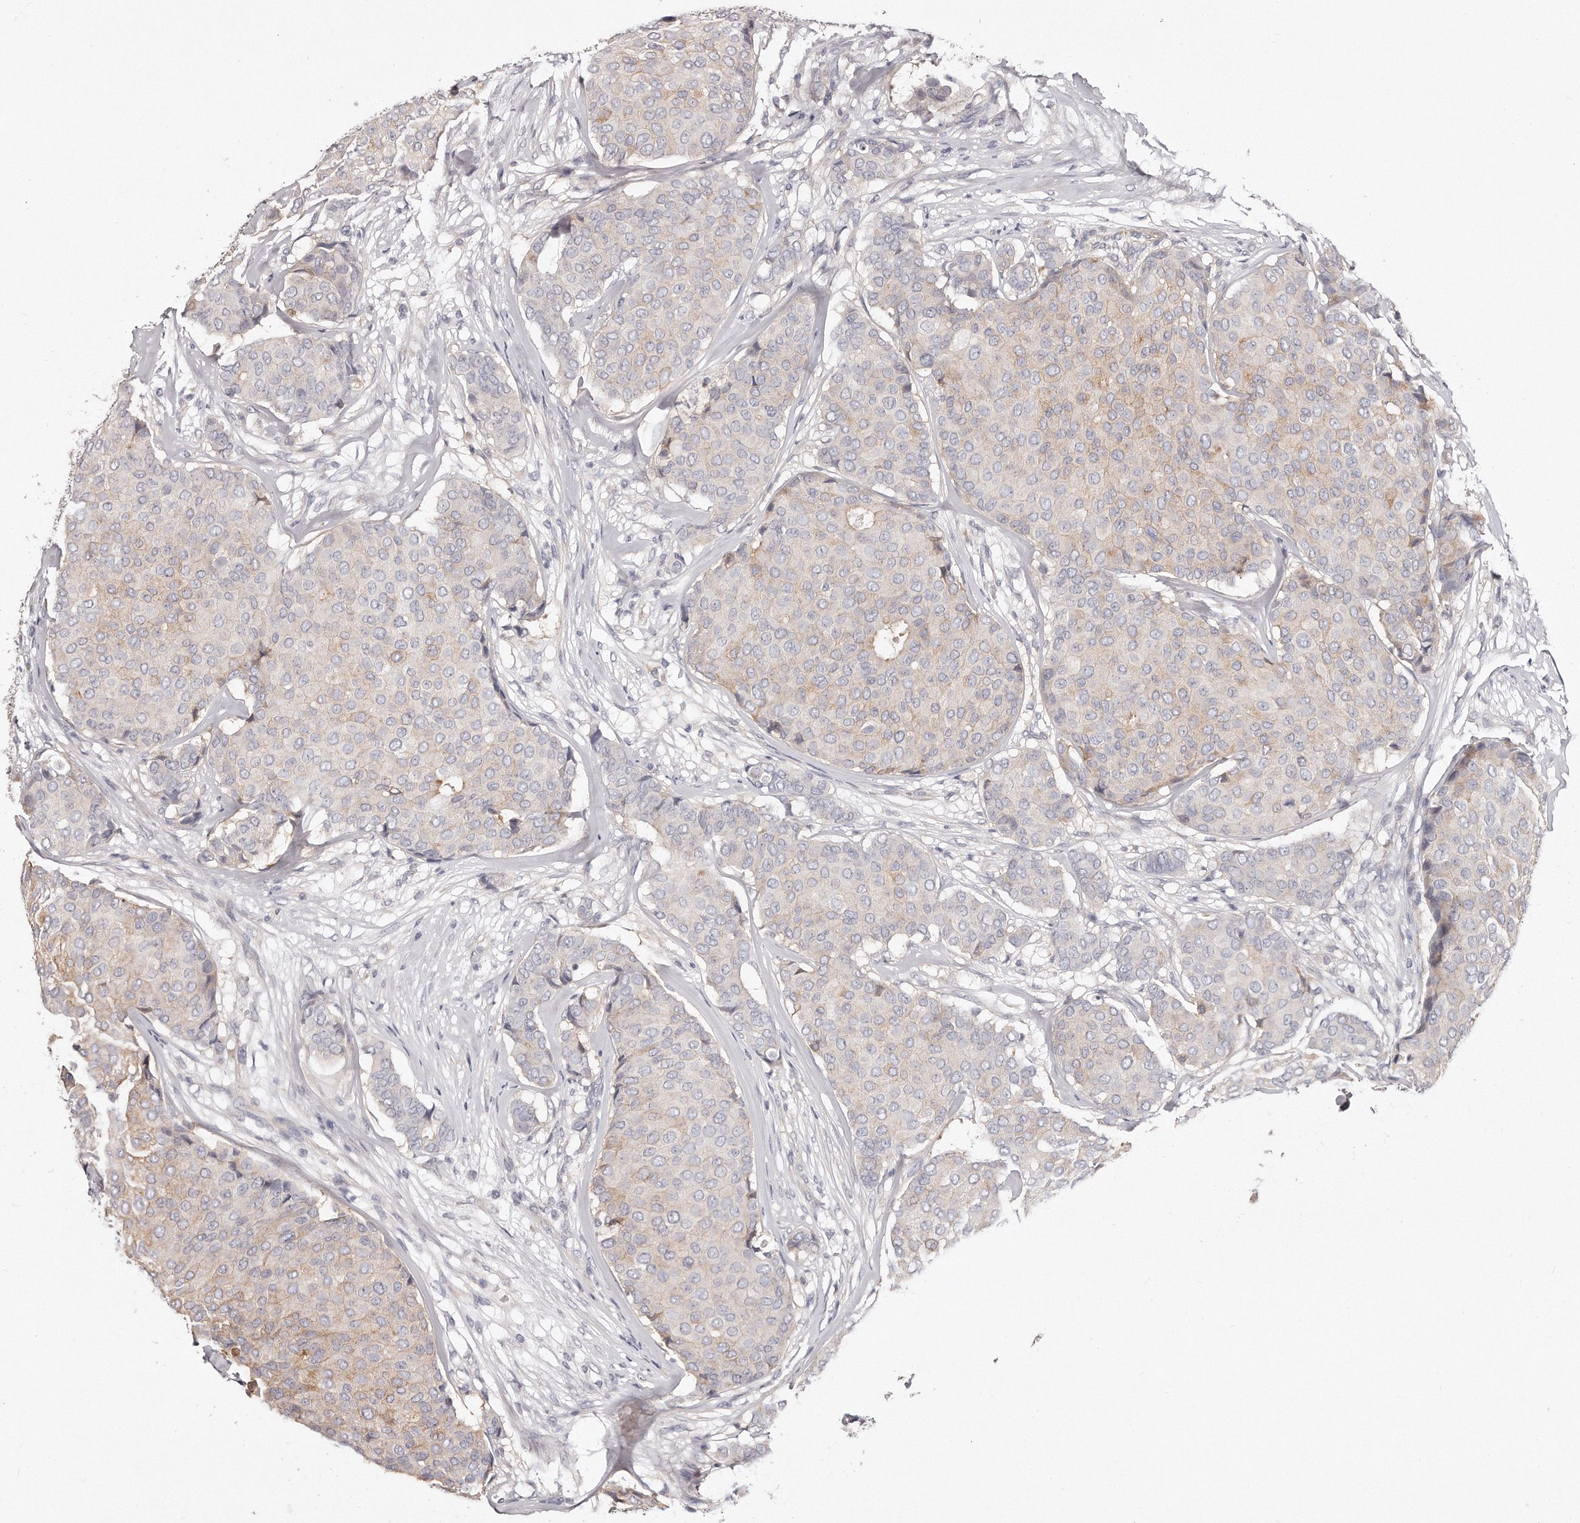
{"staining": {"intensity": "weak", "quantity": "<25%", "location": "cytoplasmic/membranous"}, "tissue": "breast cancer", "cell_type": "Tumor cells", "image_type": "cancer", "snomed": [{"axis": "morphology", "description": "Duct carcinoma"}, {"axis": "topography", "description": "Breast"}], "caption": "Tumor cells are negative for brown protein staining in breast cancer (infiltrating ductal carcinoma). (DAB immunohistochemistry with hematoxylin counter stain).", "gene": "TTLL4", "patient": {"sex": "female", "age": 75}}